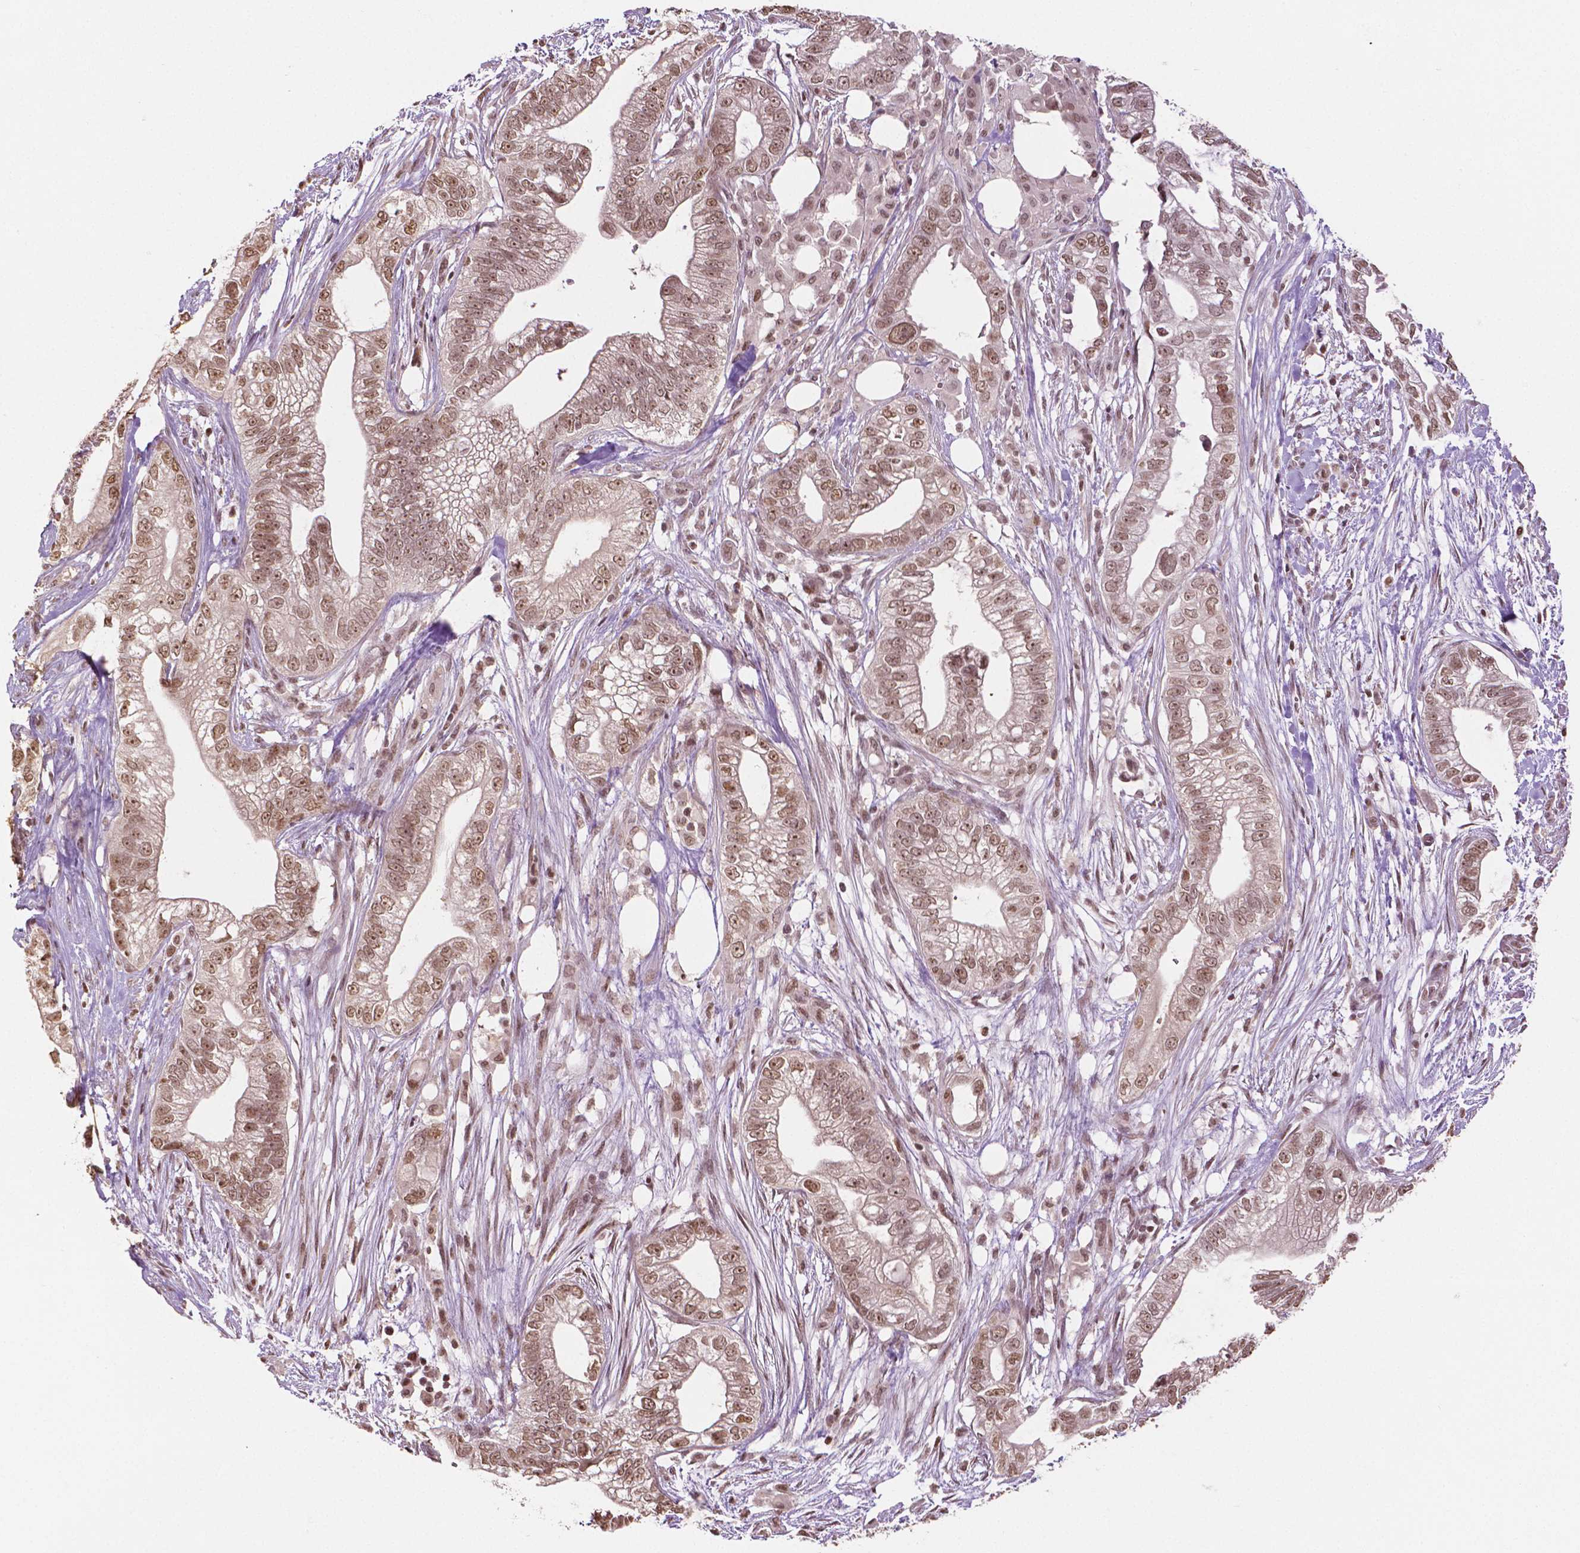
{"staining": {"intensity": "moderate", "quantity": ">75%", "location": "nuclear"}, "tissue": "pancreatic cancer", "cell_type": "Tumor cells", "image_type": "cancer", "snomed": [{"axis": "morphology", "description": "Adenocarcinoma, NOS"}, {"axis": "topography", "description": "Pancreas"}], "caption": "High-power microscopy captured an IHC image of pancreatic cancer (adenocarcinoma), revealing moderate nuclear staining in about >75% of tumor cells.", "gene": "DEK", "patient": {"sex": "male", "age": 70}}